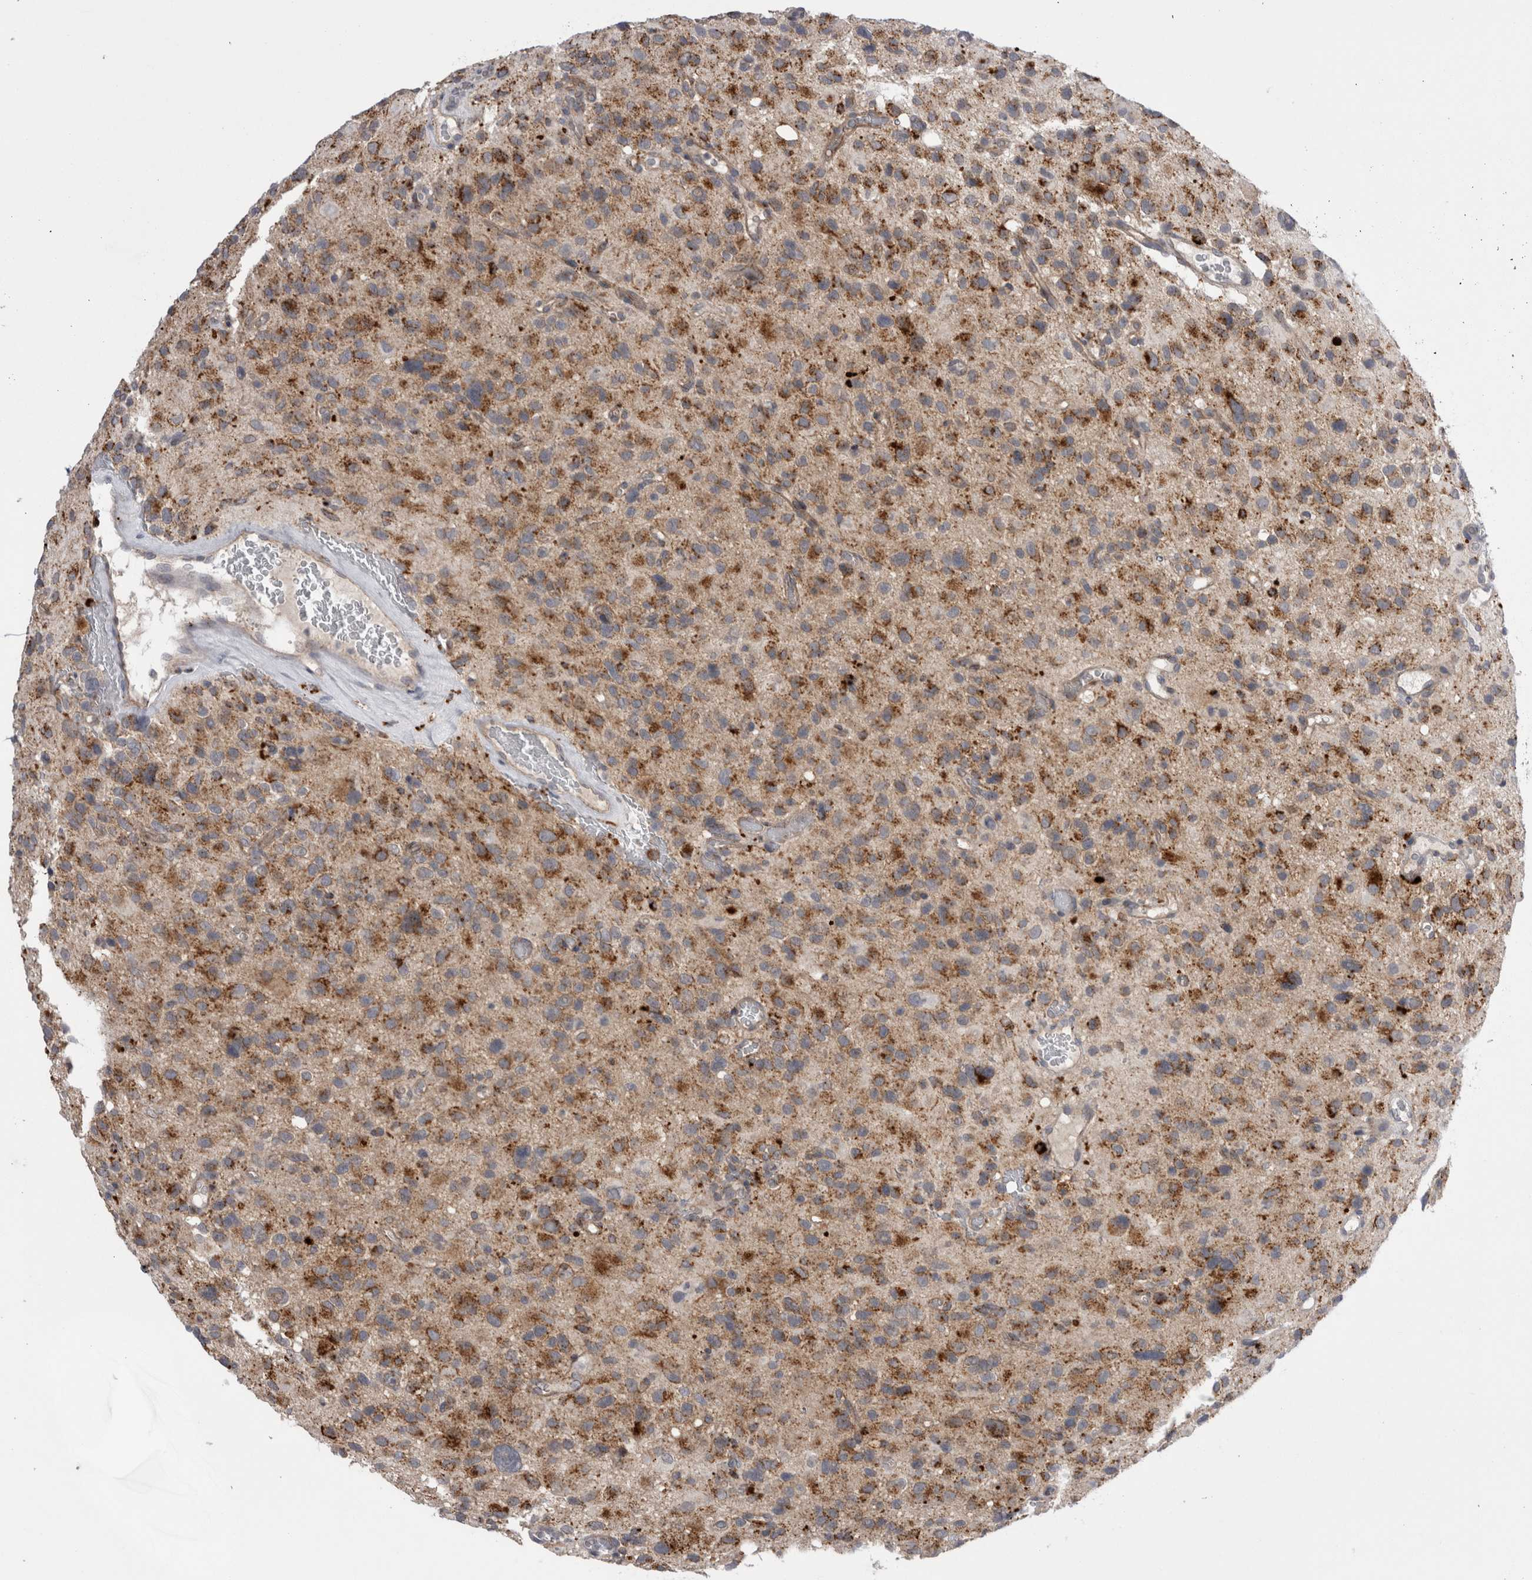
{"staining": {"intensity": "moderate", "quantity": ">75%", "location": "cytoplasmic/membranous"}, "tissue": "glioma", "cell_type": "Tumor cells", "image_type": "cancer", "snomed": [{"axis": "morphology", "description": "Glioma, malignant, High grade"}, {"axis": "topography", "description": "Brain"}], "caption": "Moderate cytoplasmic/membranous expression for a protein is seen in about >75% of tumor cells of glioma using IHC.", "gene": "EPDR1", "patient": {"sex": "male", "age": 48}}